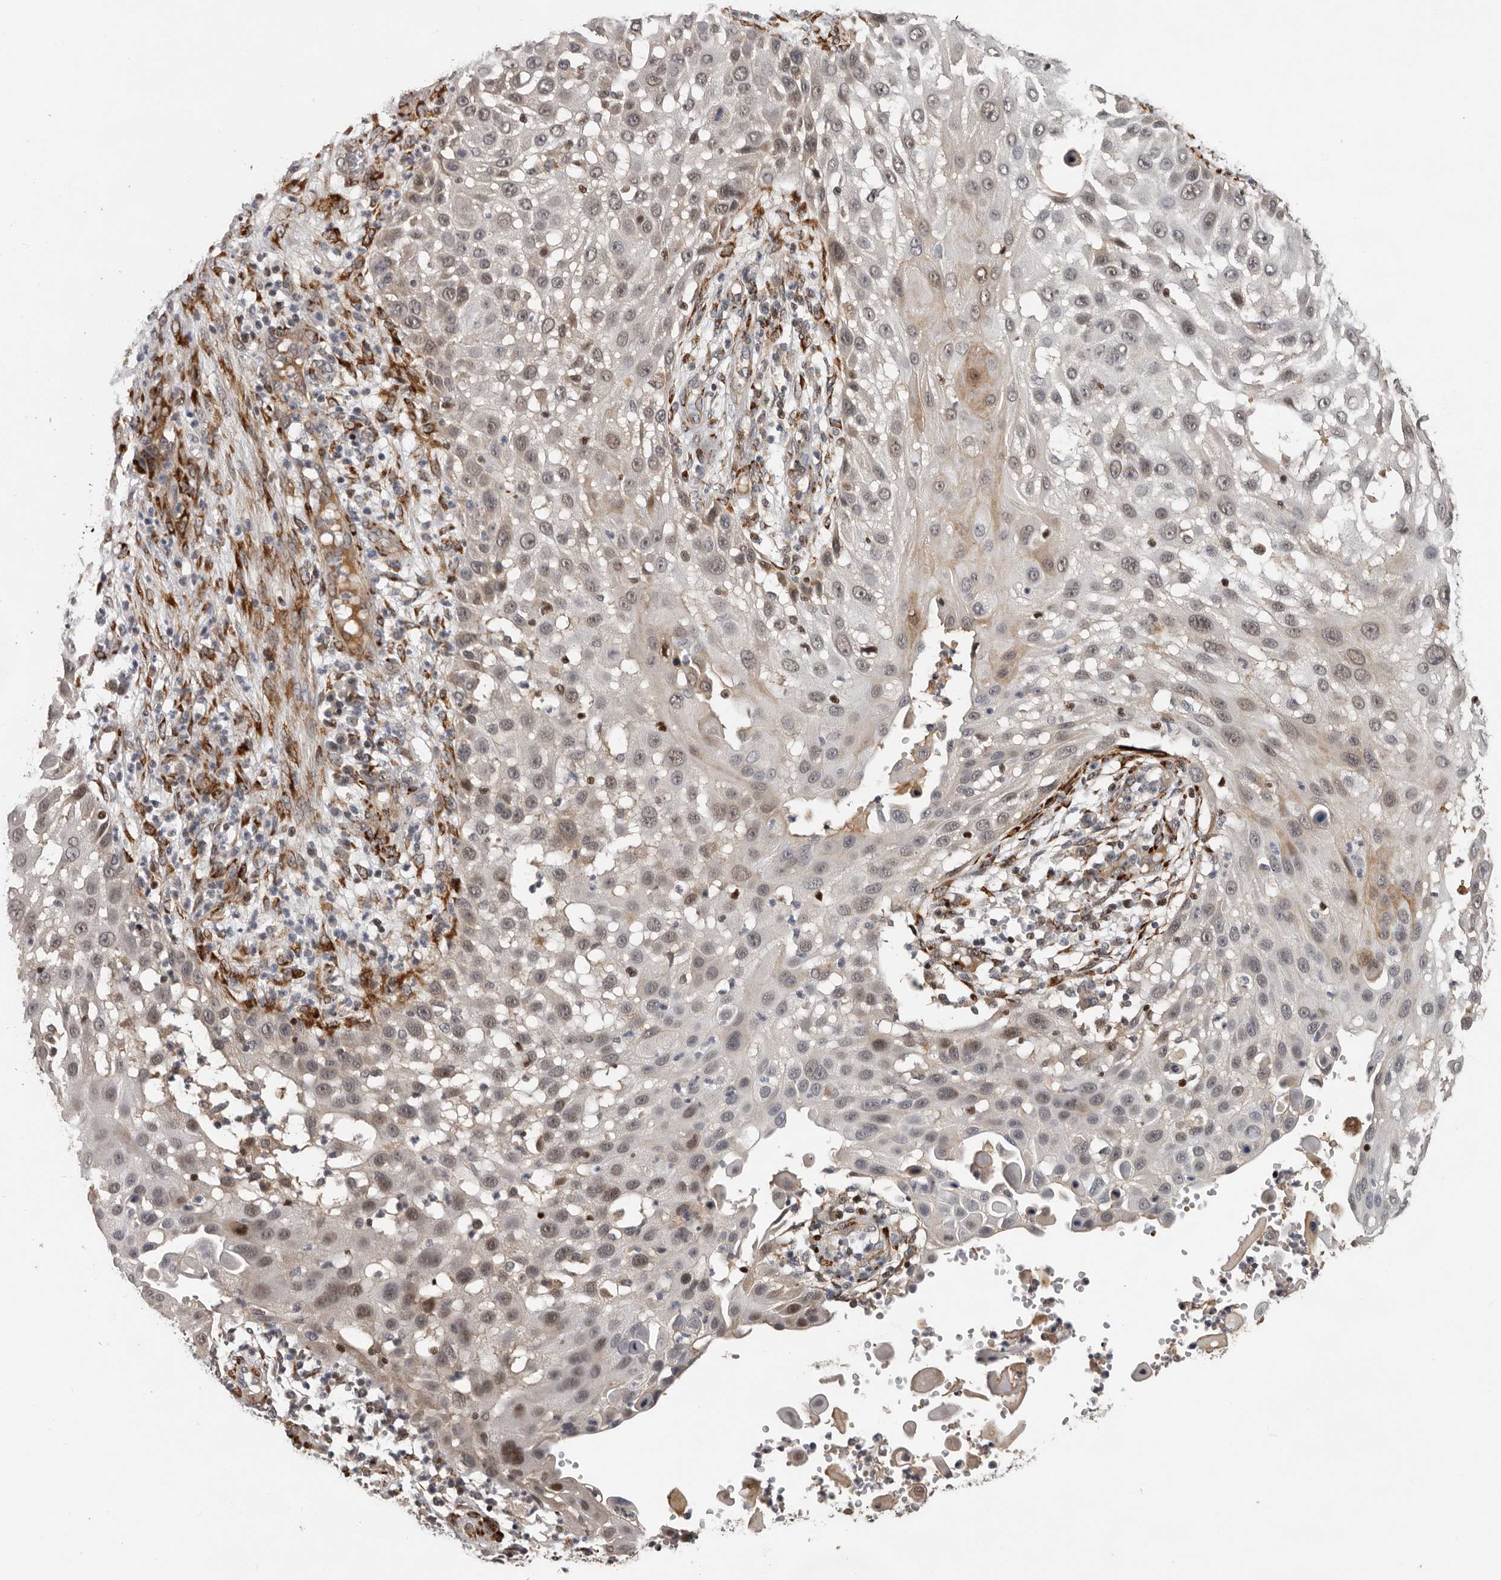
{"staining": {"intensity": "weak", "quantity": ">75%", "location": "nuclear"}, "tissue": "skin cancer", "cell_type": "Tumor cells", "image_type": "cancer", "snomed": [{"axis": "morphology", "description": "Squamous cell carcinoma, NOS"}, {"axis": "topography", "description": "Skin"}], "caption": "Protein staining of skin cancer tissue displays weak nuclear positivity in about >75% of tumor cells.", "gene": "HENMT1", "patient": {"sex": "female", "age": 44}}